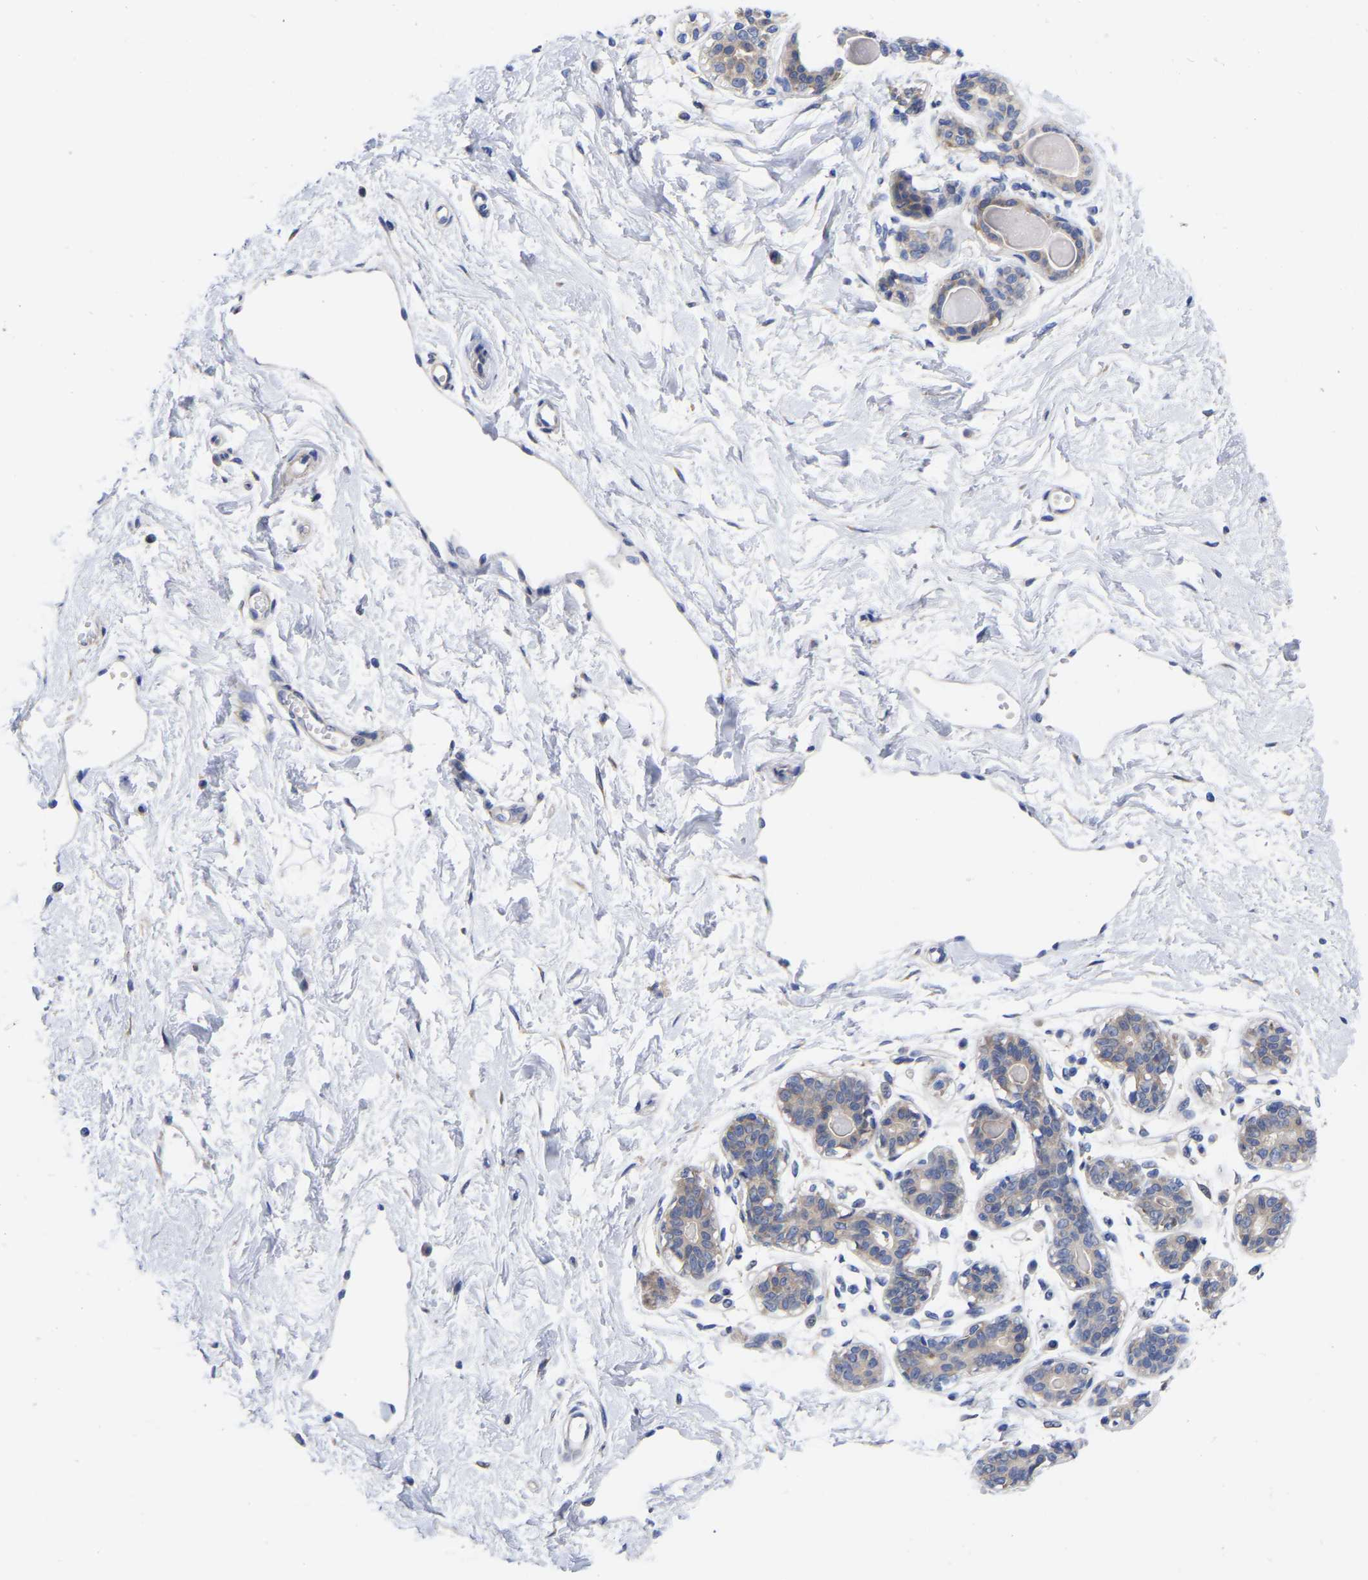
{"staining": {"intensity": "weak", "quantity": ">75%", "location": "cytoplasmic/membranous"}, "tissue": "breast", "cell_type": "Adipocytes", "image_type": "normal", "snomed": [{"axis": "morphology", "description": "Normal tissue, NOS"}, {"axis": "topography", "description": "Breast"}], "caption": "Weak cytoplasmic/membranous protein positivity is identified in approximately >75% of adipocytes in breast.", "gene": "CFAP298", "patient": {"sex": "female", "age": 45}}